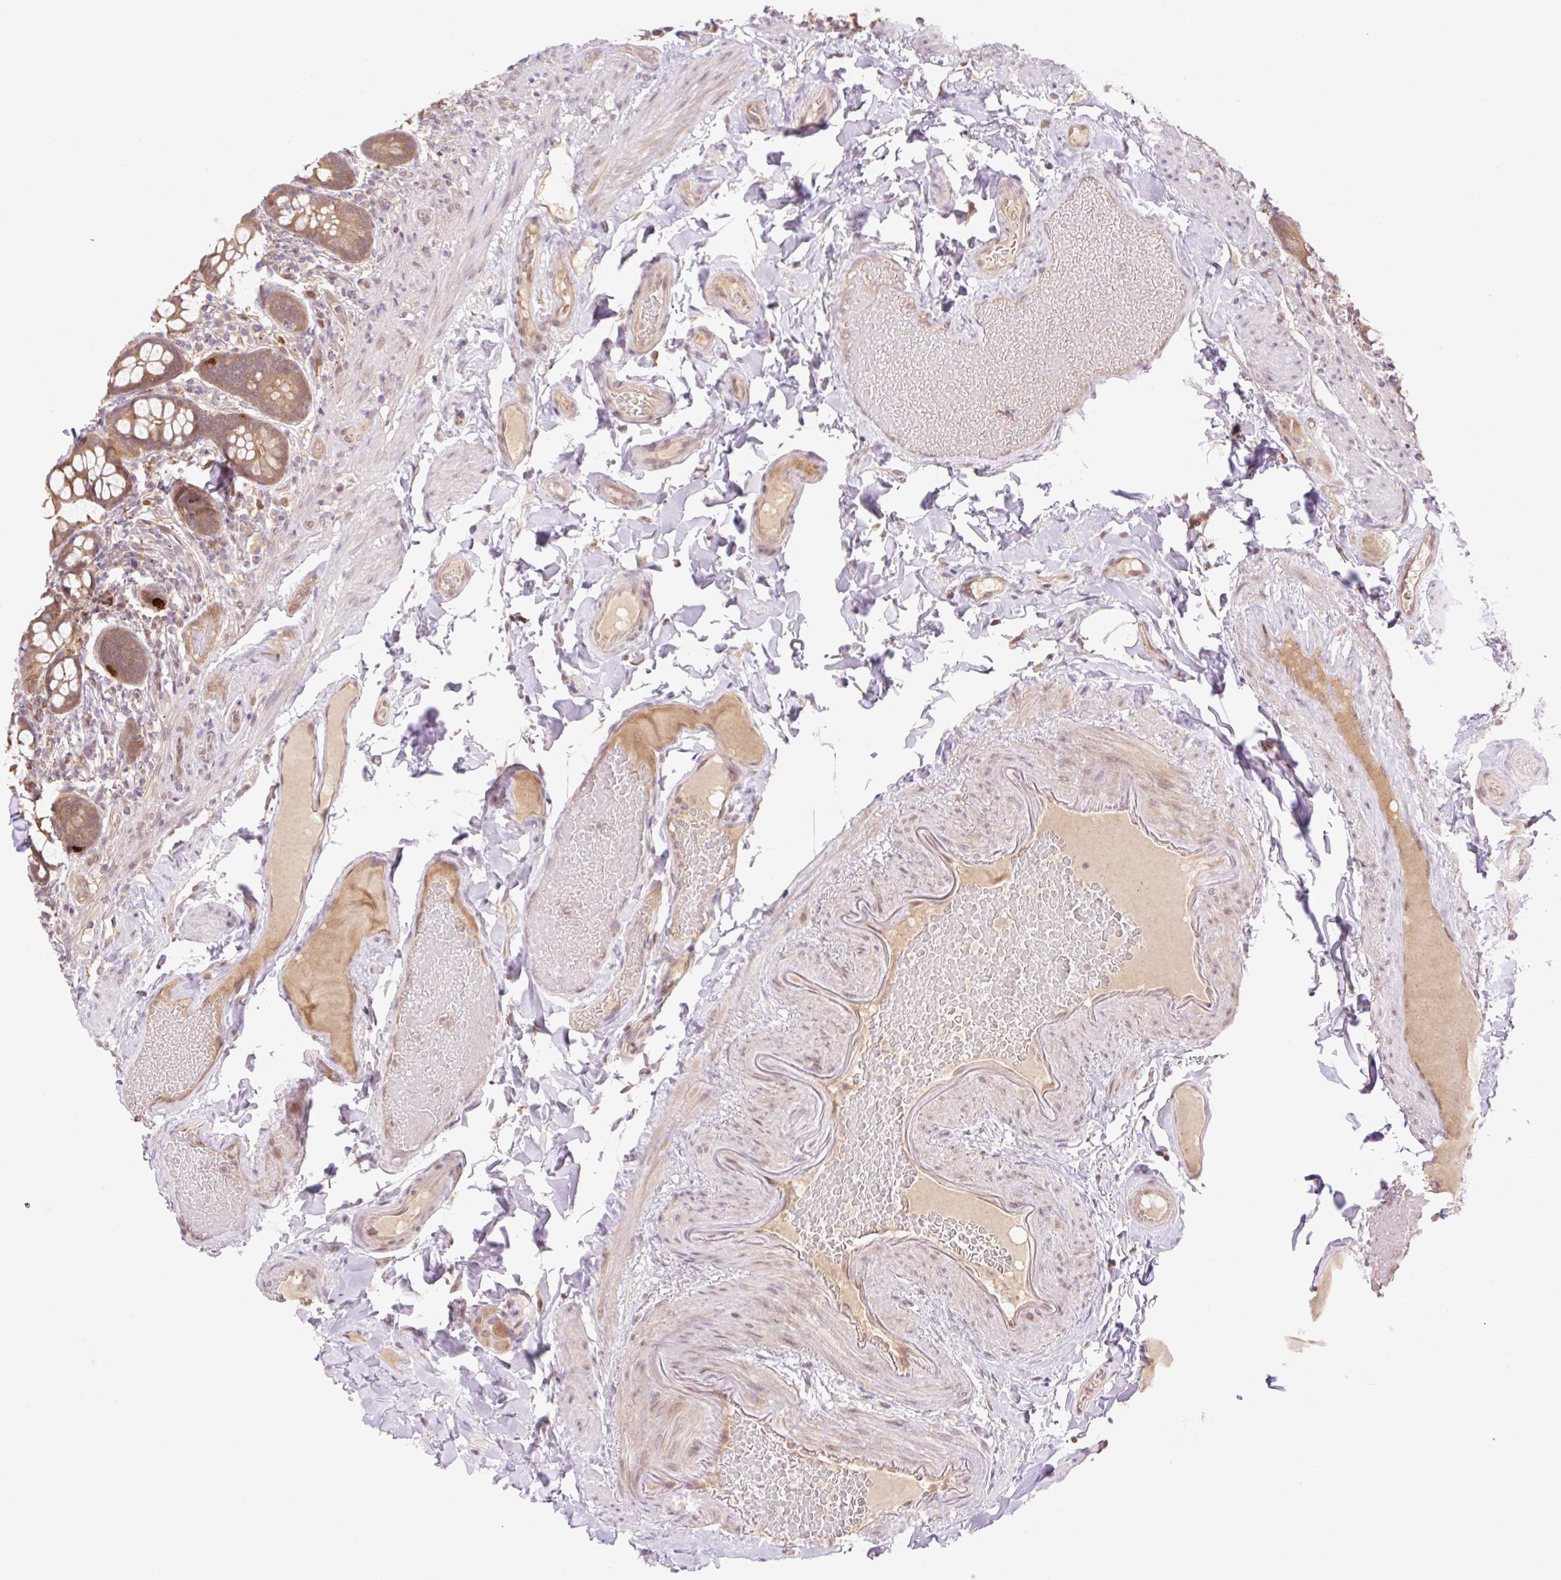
{"staining": {"intensity": "moderate", "quantity": ">75%", "location": "cytoplasmic/membranous"}, "tissue": "small intestine", "cell_type": "Glandular cells", "image_type": "normal", "snomed": [{"axis": "morphology", "description": "Normal tissue, NOS"}, {"axis": "topography", "description": "Small intestine"}], "caption": "Protein expression analysis of unremarkable small intestine displays moderate cytoplasmic/membranous staining in about >75% of glandular cells.", "gene": "VPS25", "patient": {"sex": "male", "age": 70}}